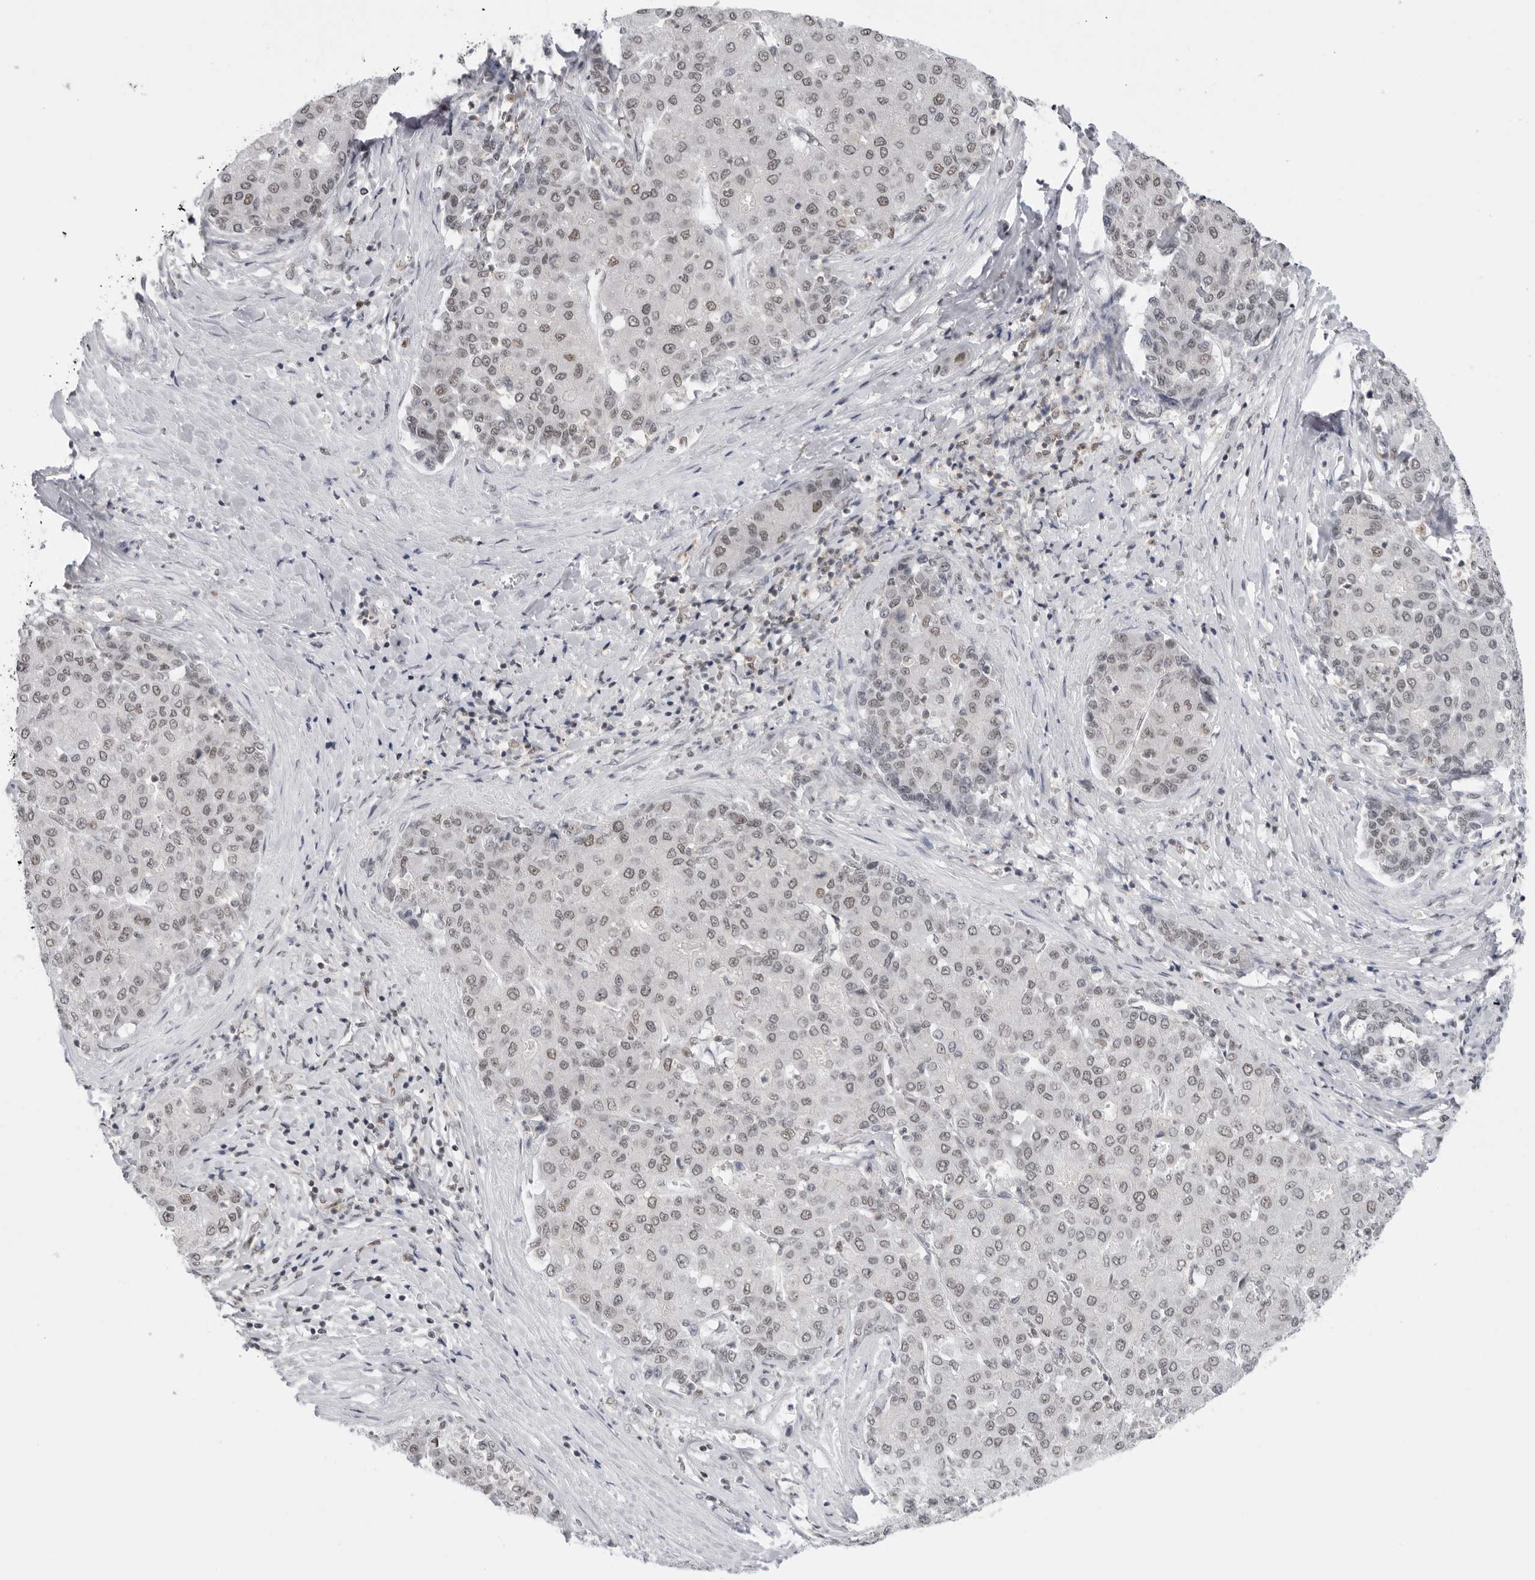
{"staining": {"intensity": "weak", "quantity": "<25%", "location": "nuclear"}, "tissue": "liver cancer", "cell_type": "Tumor cells", "image_type": "cancer", "snomed": [{"axis": "morphology", "description": "Carcinoma, Hepatocellular, NOS"}, {"axis": "topography", "description": "Liver"}], "caption": "The histopathology image demonstrates no staining of tumor cells in liver cancer.", "gene": "RPA2", "patient": {"sex": "male", "age": 65}}